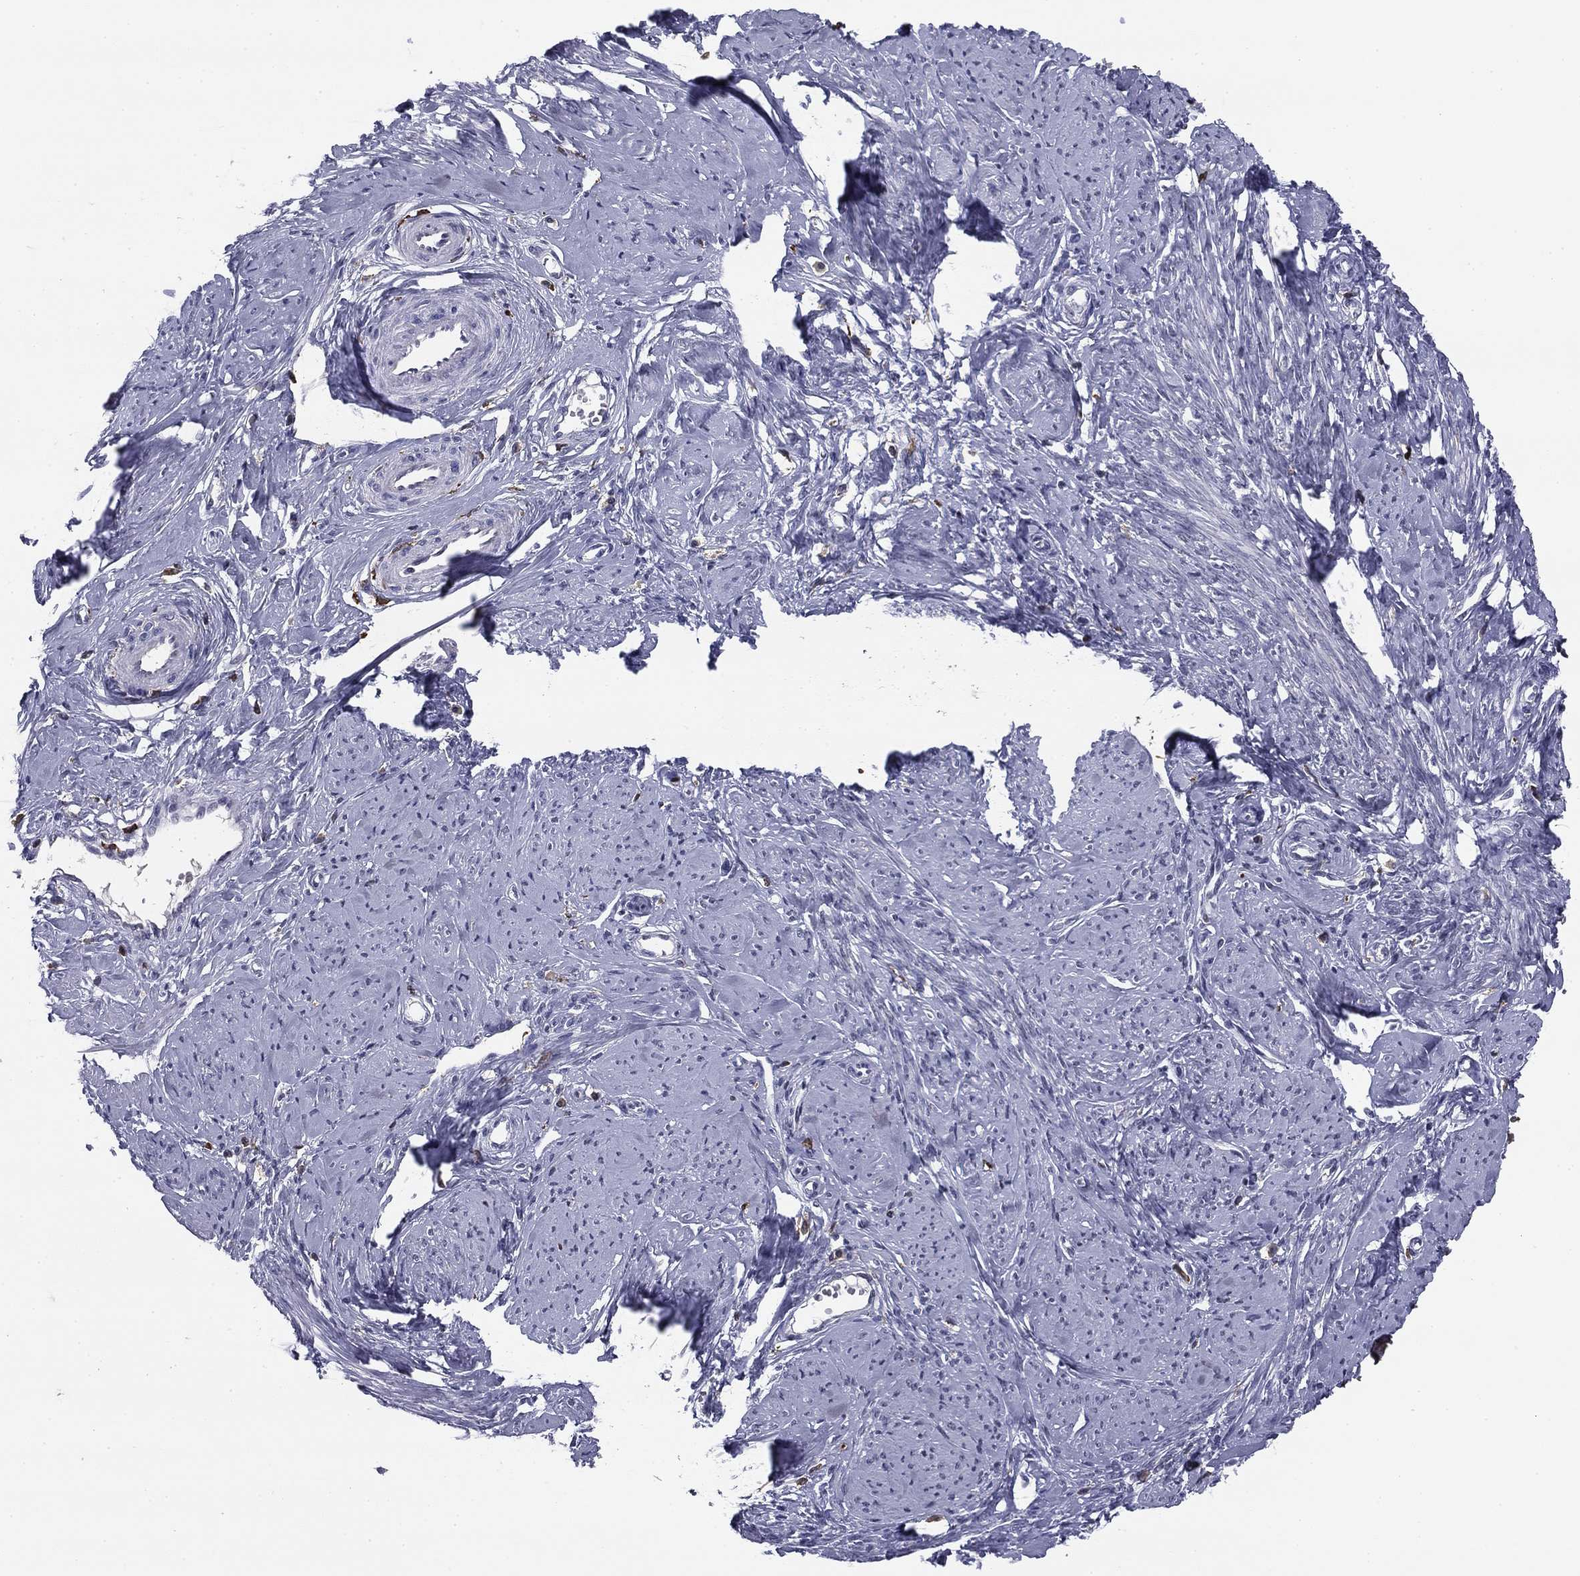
{"staining": {"intensity": "negative", "quantity": "none", "location": "none"}, "tissue": "smooth muscle", "cell_type": "Smooth muscle cells", "image_type": "normal", "snomed": [{"axis": "morphology", "description": "Normal tissue, NOS"}, {"axis": "topography", "description": "Smooth muscle"}], "caption": "DAB (3,3'-diaminobenzidine) immunohistochemical staining of unremarkable human smooth muscle reveals no significant staining in smooth muscle cells. (DAB immunohistochemistry visualized using brightfield microscopy, high magnification).", "gene": "PLCB2", "patient": {"sex": "female", "age": 48}}